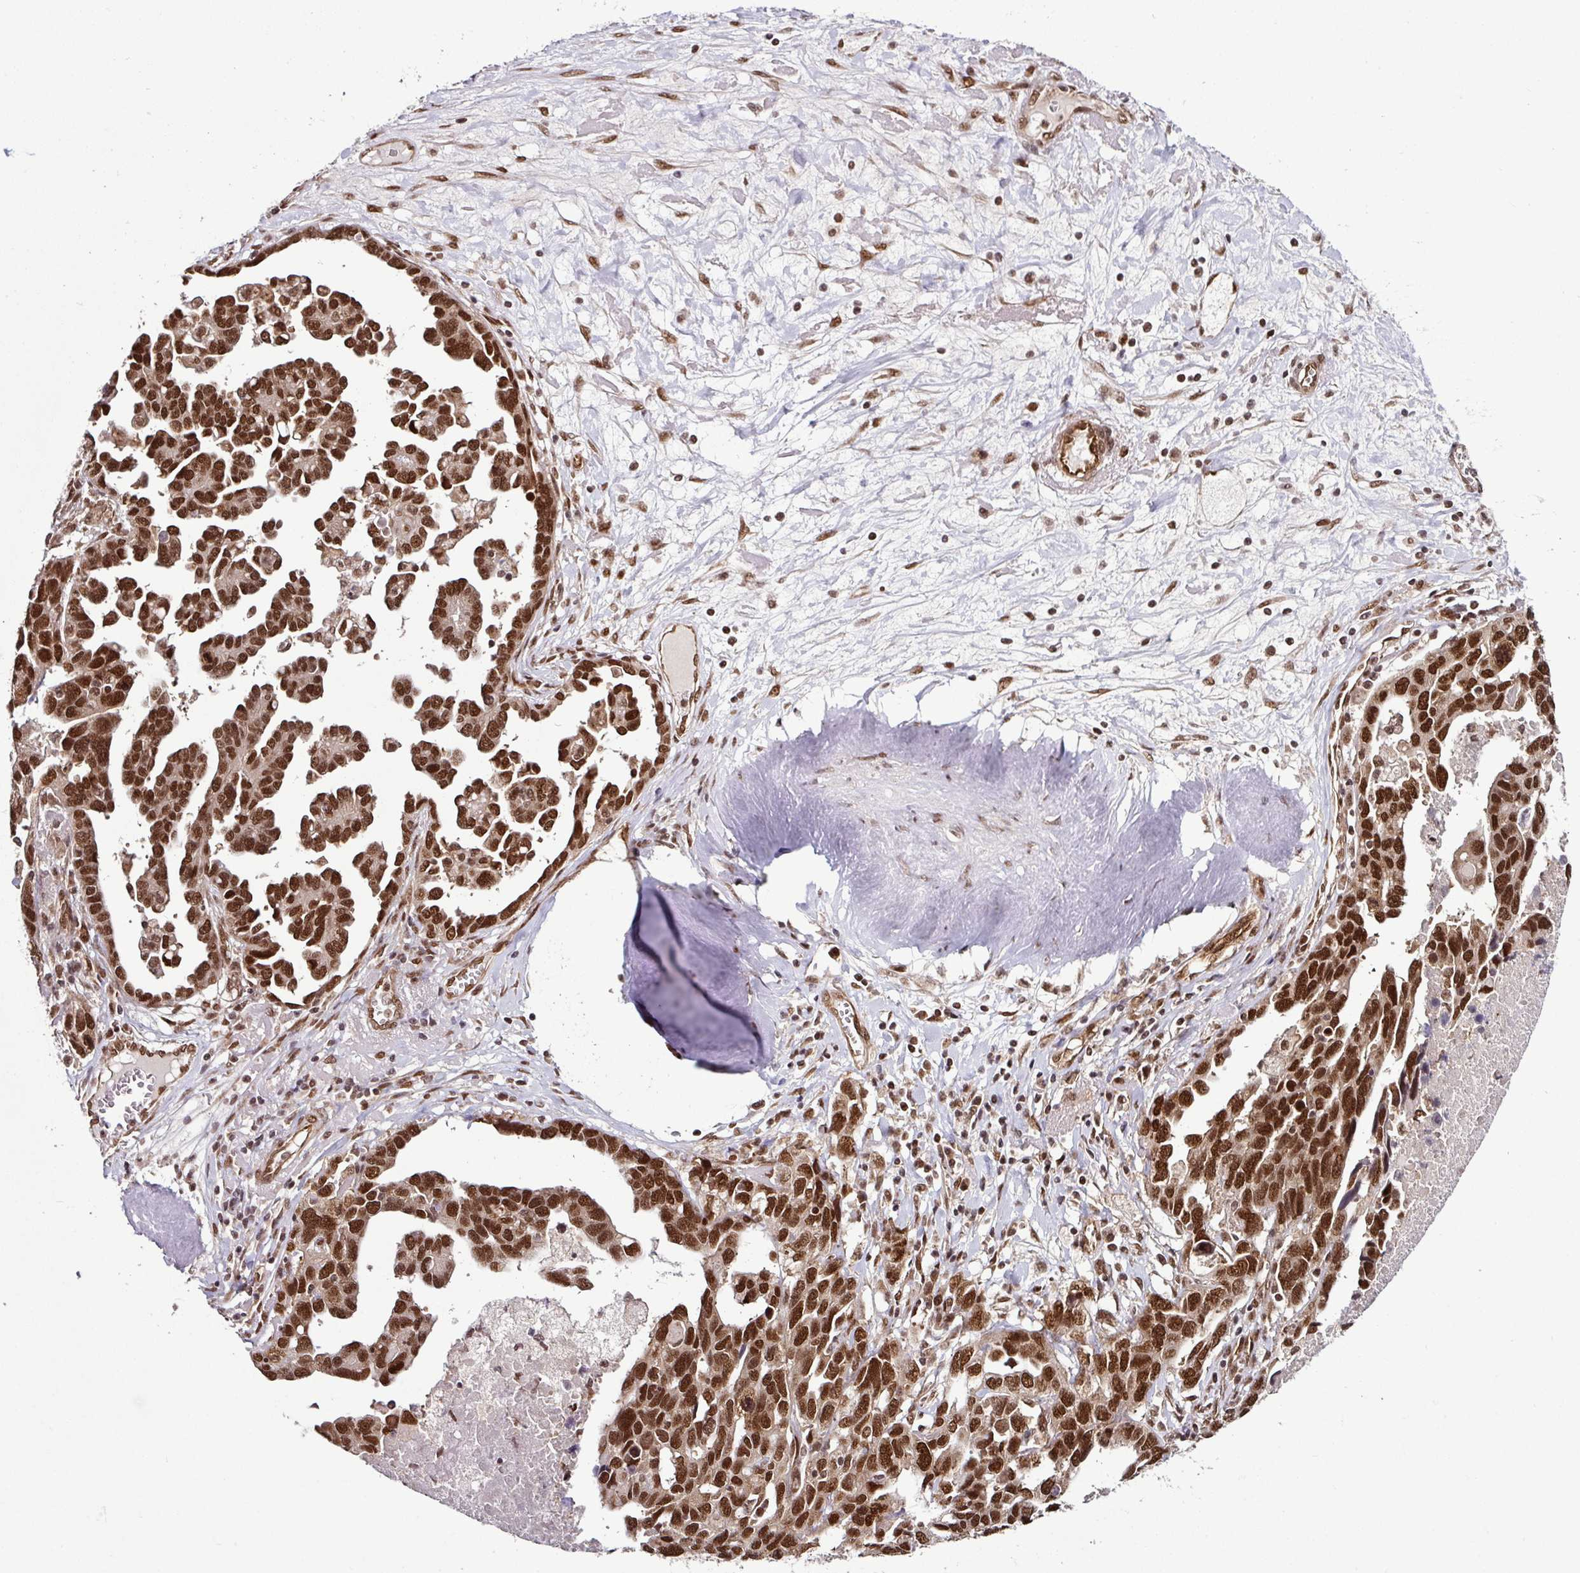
{"staining": {"intensity": "strong", "quantity": ">75%", "location": "nuclear"}, "tissue": "ovarian cancer", "cell_type": "Tumor cells", "image_type": "cancer", "snomed": [{"axis": "morphology", "description": "Cystadenocarcinoma, serous, NOS"}, {"axis": "topography", "description": "Ovary"}], "caption": "Ovarian serous cystadenocarcinoma stained for a protein (brown) shows strong nuclear positive expression in approximately >75% of tumor cells.", "gene": "MORF4L2", "patient": {"sex": "female", "age": 54}}